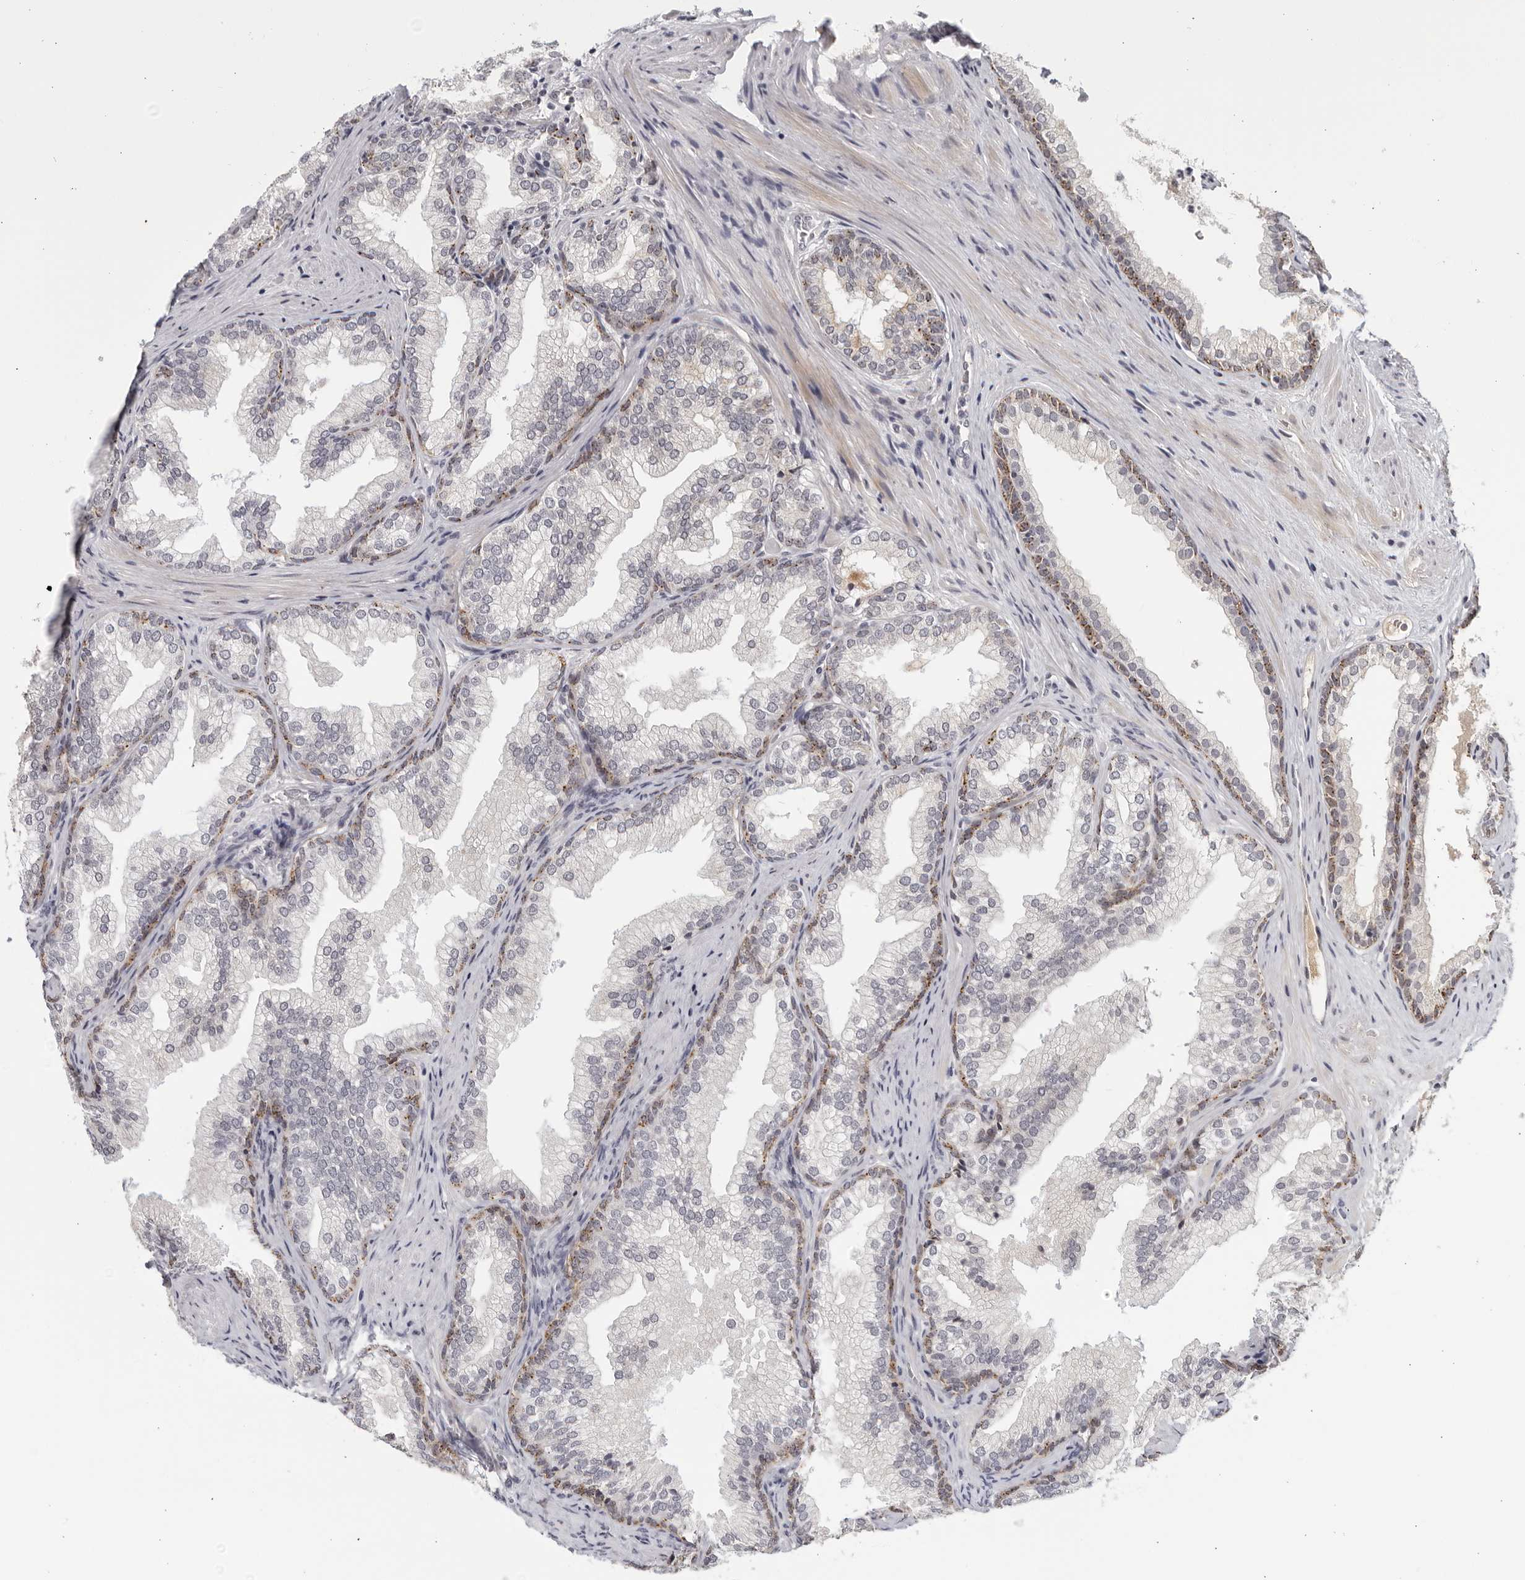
{"staining": {"intensity": "moderate", "quantity": "<25%", "location": "cytoplasmic/membranous"}, "tissue": "prostate", "cell_type": "Glandular cells", "image_type": "normal", "snomed": [{"axis": "morphology", "description": "Normal tissue, NOS"}, {"axis": "topography", "description": "Prostate"}], "caption": "Immunohistochemical staining of unremarkable human prostate exhibits low levels of moderate cytoplasmic/membranous expression in about <25% of glandular cells.", "gene": "STRADB", "patient": {"sex": "male", "age": 76}}